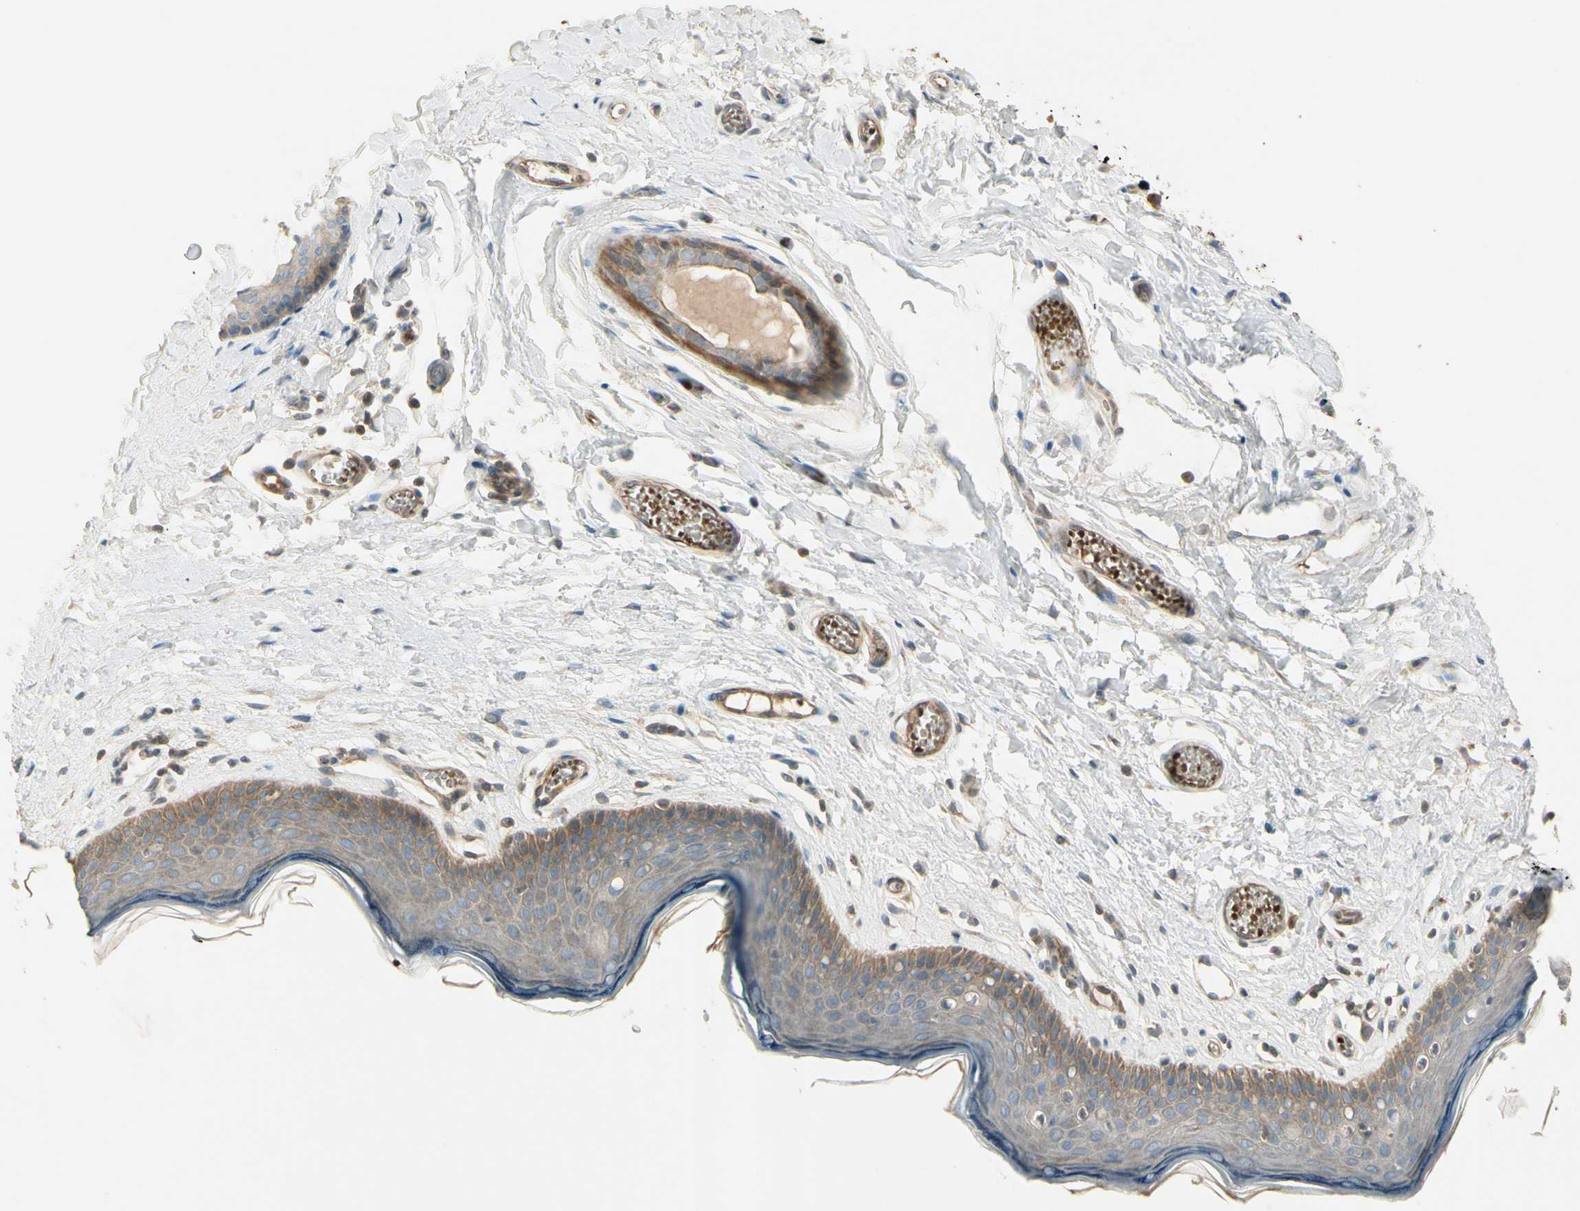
{"staining": {"intensity": "moderate", "quantity": "25%-75%", "location": "cytoplasmic/membranous"}, "tissue": "skin", "cell_type": "Epidermal cells", "image_type": "normal", "snomed": [{"axis": "morphology", "description": "Normal tissue, NOS"}, {"axis": "morphology", "description": "Inflammation, NOS"}, {"axis": "topography", "description": "Vulva"}], "caption": "Approximately 25%-75% of epidermal cells in benign skin demonstrate moderate cytoplasmic/membranous protein staining as visualized by brown immunohistochemical staining.", "gene": "PPP3CB", "patient": {"sex": "female", "age": 84}}